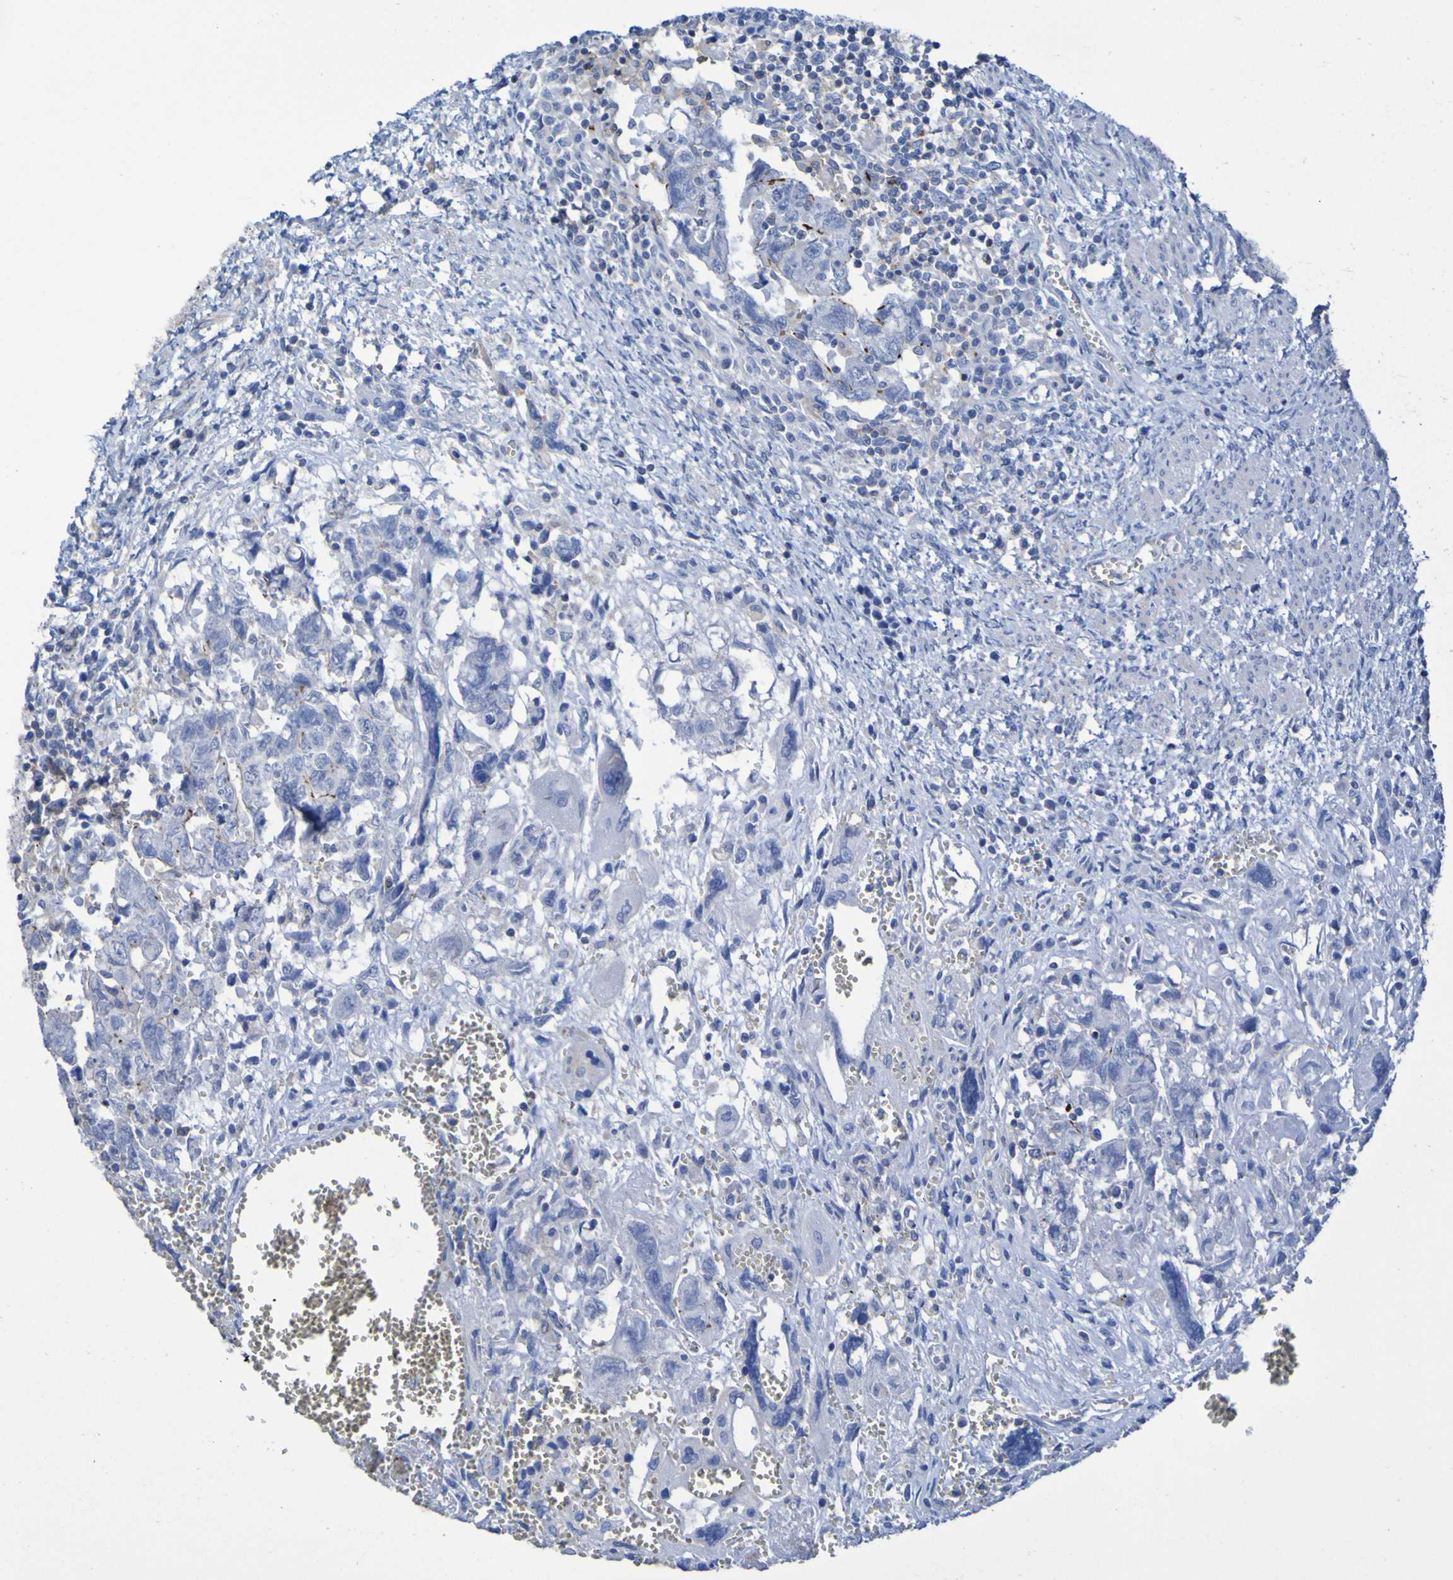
{"staining": {"intensity": "negative", "quantity": "none", "location": "none"}, "tissue": "testis cancer", "cell_type": "Tumor cells", "image_type": "cancer", "snomed": [{"axis": "morphology", "description": "Carcinoma, Embryonal, NOS"}, {"axis": "topography", "description": "Testis"}], "caption": "Immunohistochemistry of human testis cancer demonstrates no positivity in tumor cells.", "gene": "RNF182", "patient": {"sex": "male", "age": 28}}